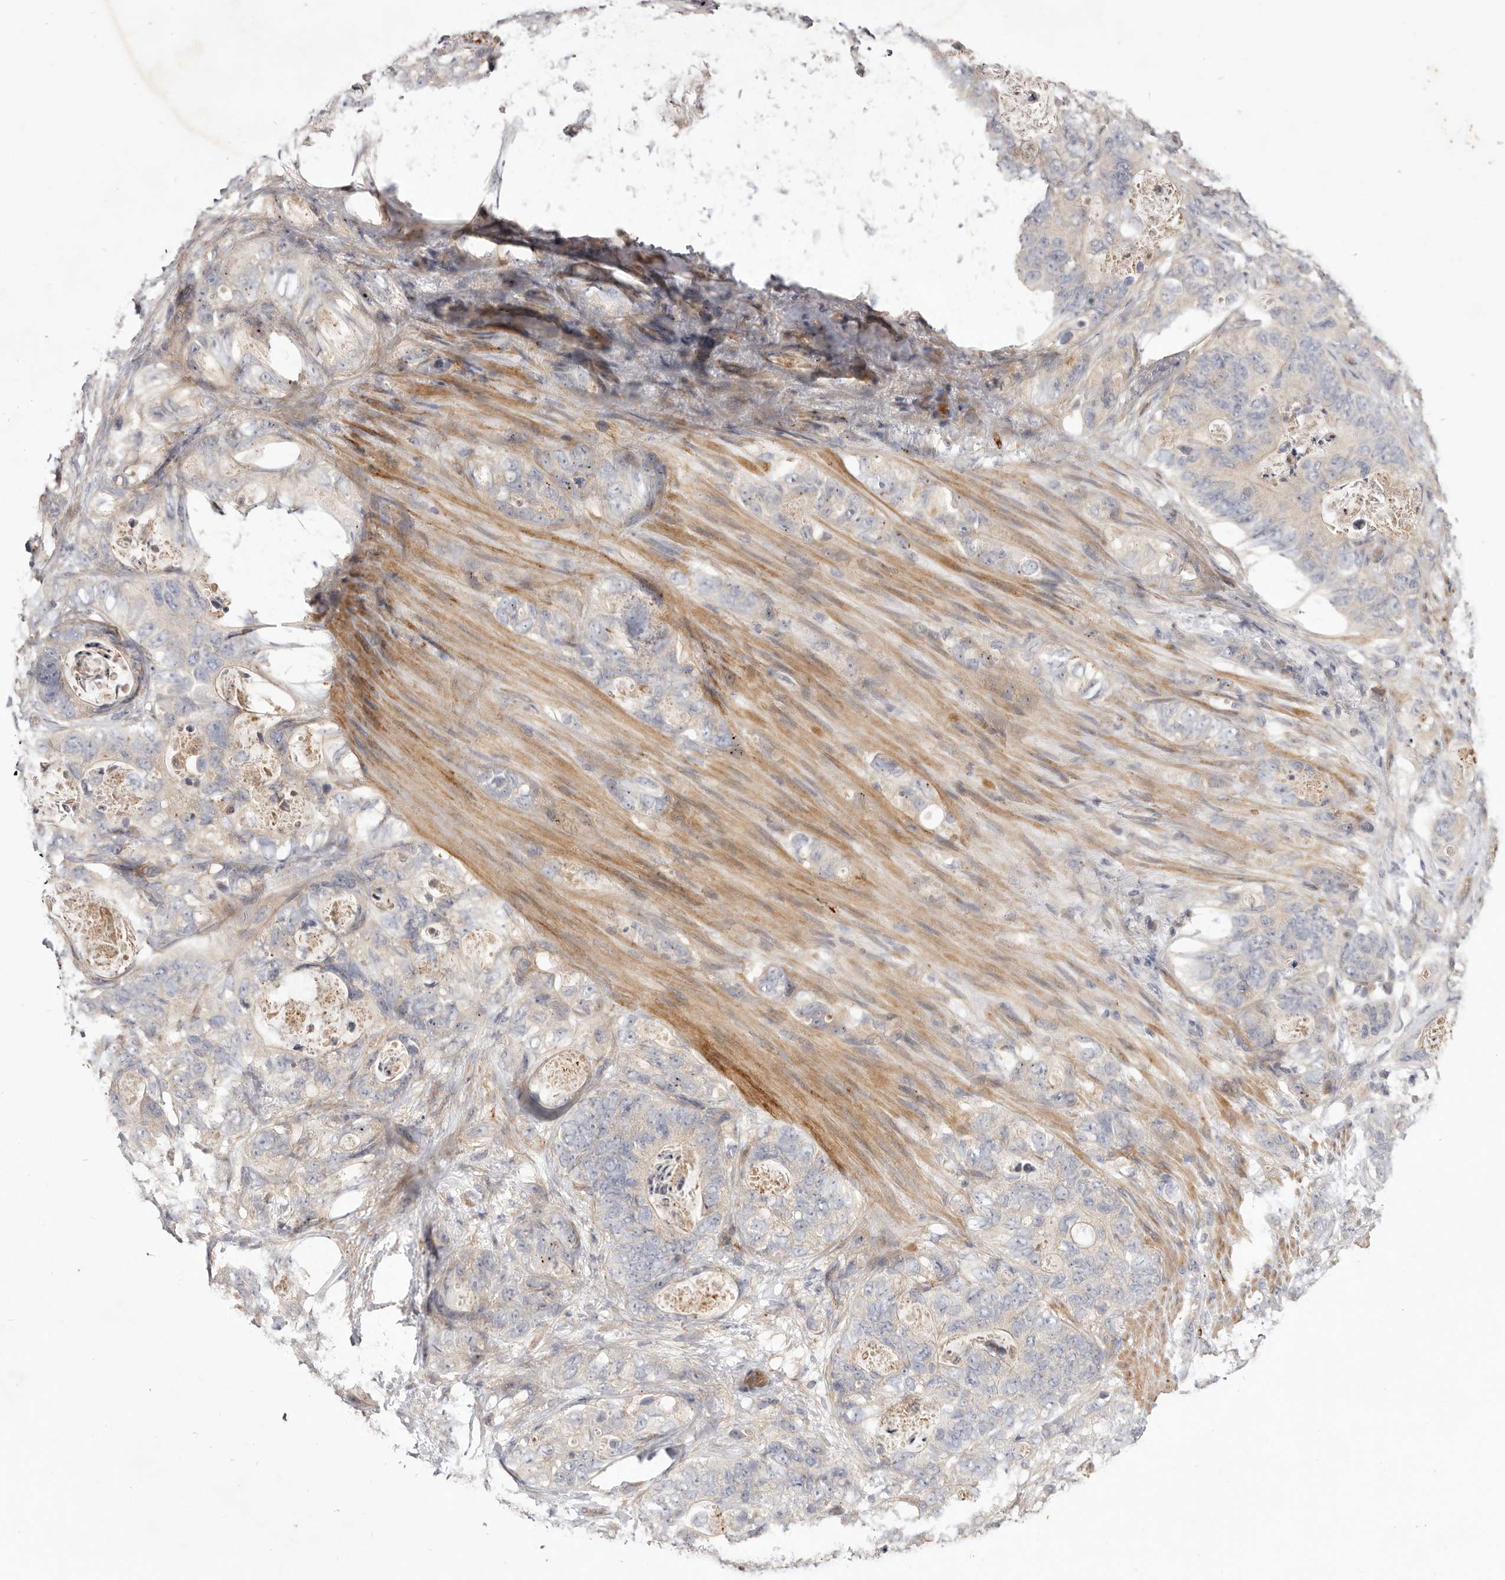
{"staining": {"intensity": "negative", "quantity": "none", "location": "none"}, "tissue": "stomach cancer", "cell_type": "Tumor cells", "image_type": "cancer", "snomed": [{"axis": "morphology", "description": "Normal tissue, NOS"}, {"axis": "morphology", "description": "Adenocarcinoma, NOS"}, {"axis": "topography", "description": "Stomach"}], "caption": "Micrograph shows no significant protein staining in tumor cells of stomach adenocarcinoma. The staining is performed using DAB brown chromogen with nuclei counter-stained in using hematoxylin.", "gene": "ADAMTS9", "patient": {"sex": "female", "age": 89}}